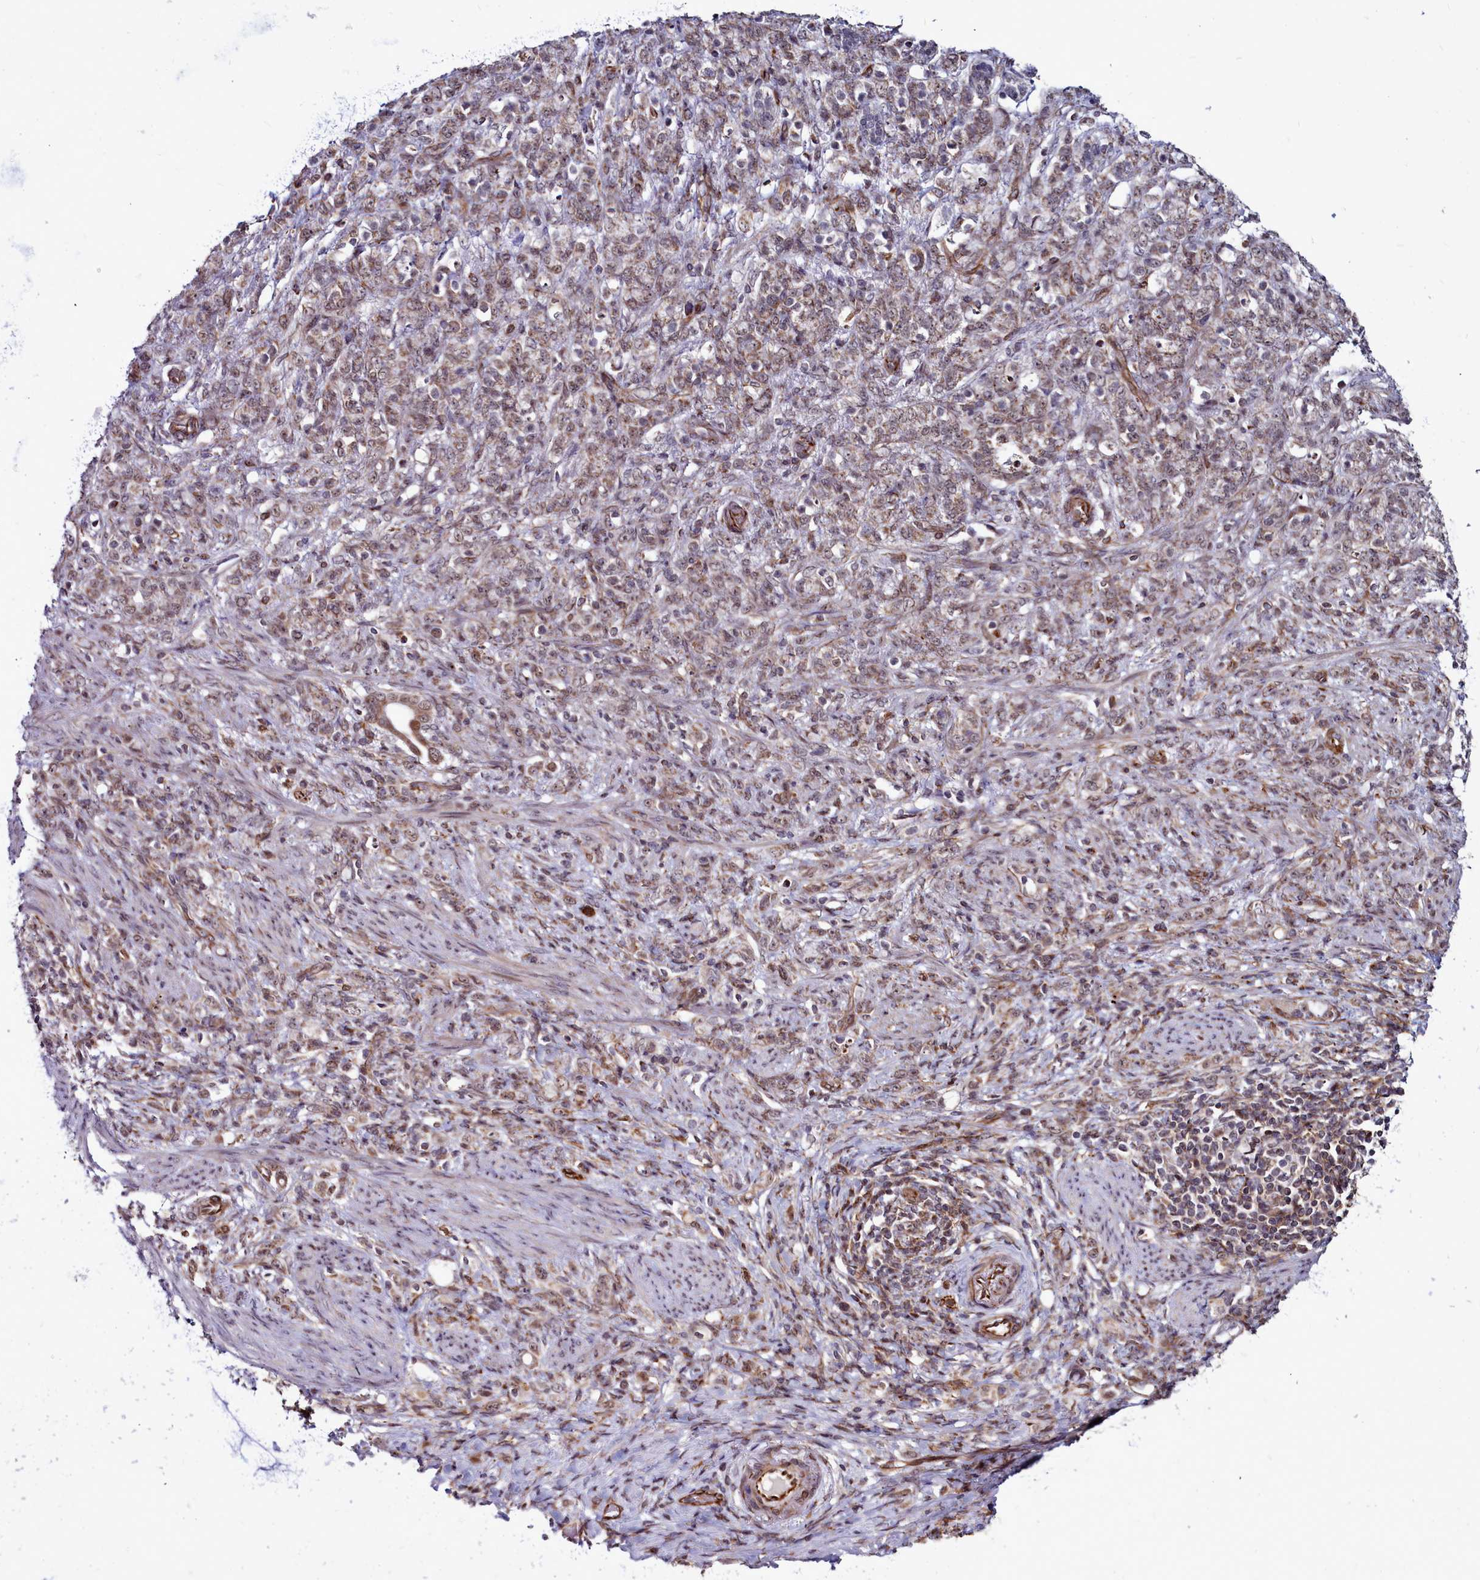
{"staining": {"intensity": "weak", "quantity": "25%-75%", "location": "cytoplasmic/membranous"}, "tissue": "stomach cancer", "cell_type": "Tumor cells", "image_type": "cancer", "snomed": [{"axis": "morphology", "description": "Adenocarcinoma, NOS"}, {"axis": "topography", "description": "Stomach"}], "caption": "This is a photomicrograph of immunohistochemistry (IHC) staining of stomach cancer, which shows weak positivity in the cytoplasmic/membranous of tumor cells.", "gene": "CLK3", "patient": {"sex": "female", "age": 79}}